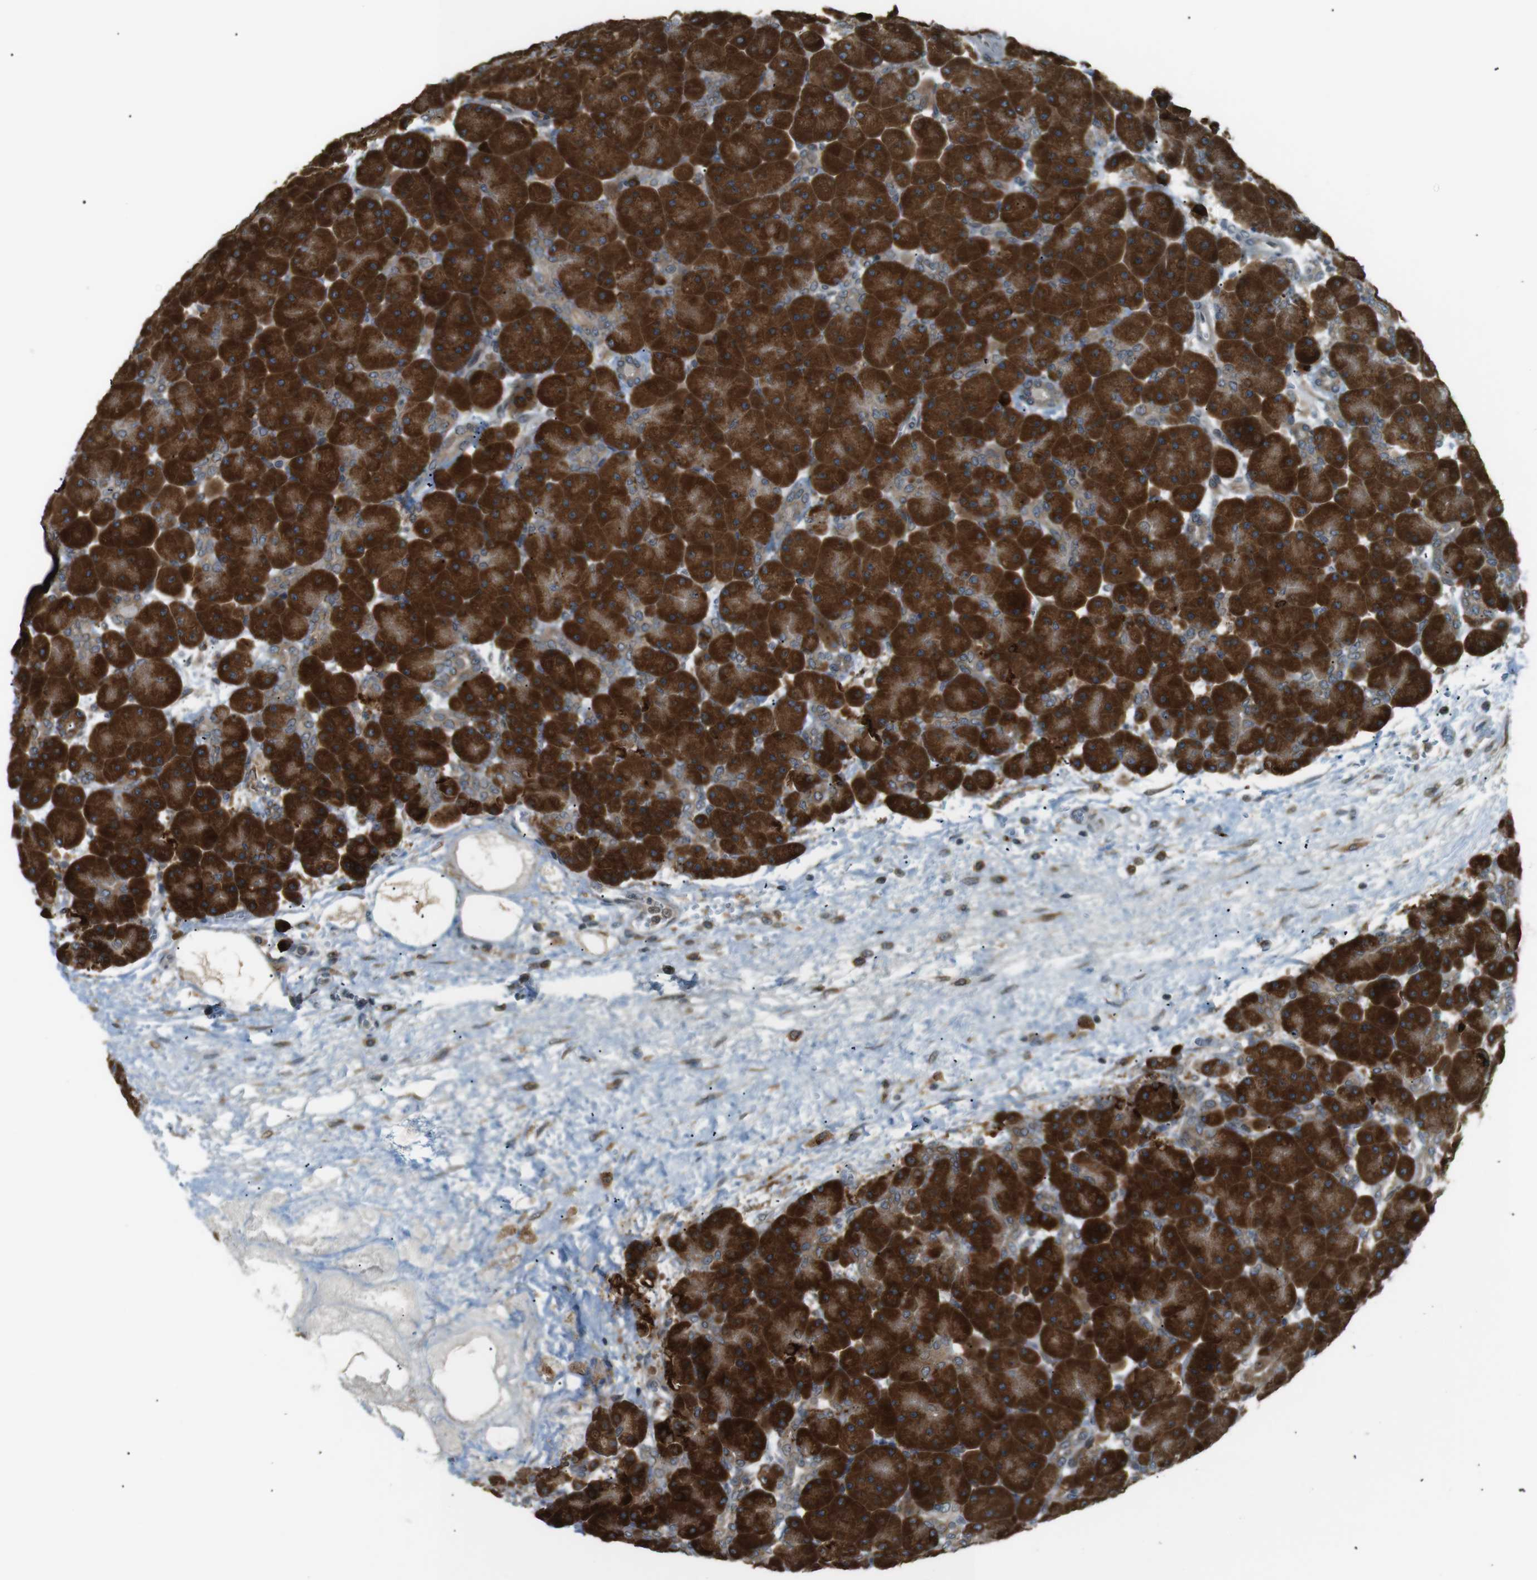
{"staining": {"intensity": "strong", "quantity": ">75%", "location": "cytoplasmic/membranous"}, "tissue": "pancreas", "cell_type": "Exocrine glandular cells", "image_type": "normal", "snomed": [{"axis": "morphology", "description": "Normal tissue, NOS"}, {"axis": "topography", "description": "Pancreas"}], "caption": "A photomicrograph of human pancreas stained for a protein demonstrates strong cytoplasmic/membranous brown staining in exocrine glandular cells.", "gene": "TMED4", "patient": {"sex": "male", "age": 66}}